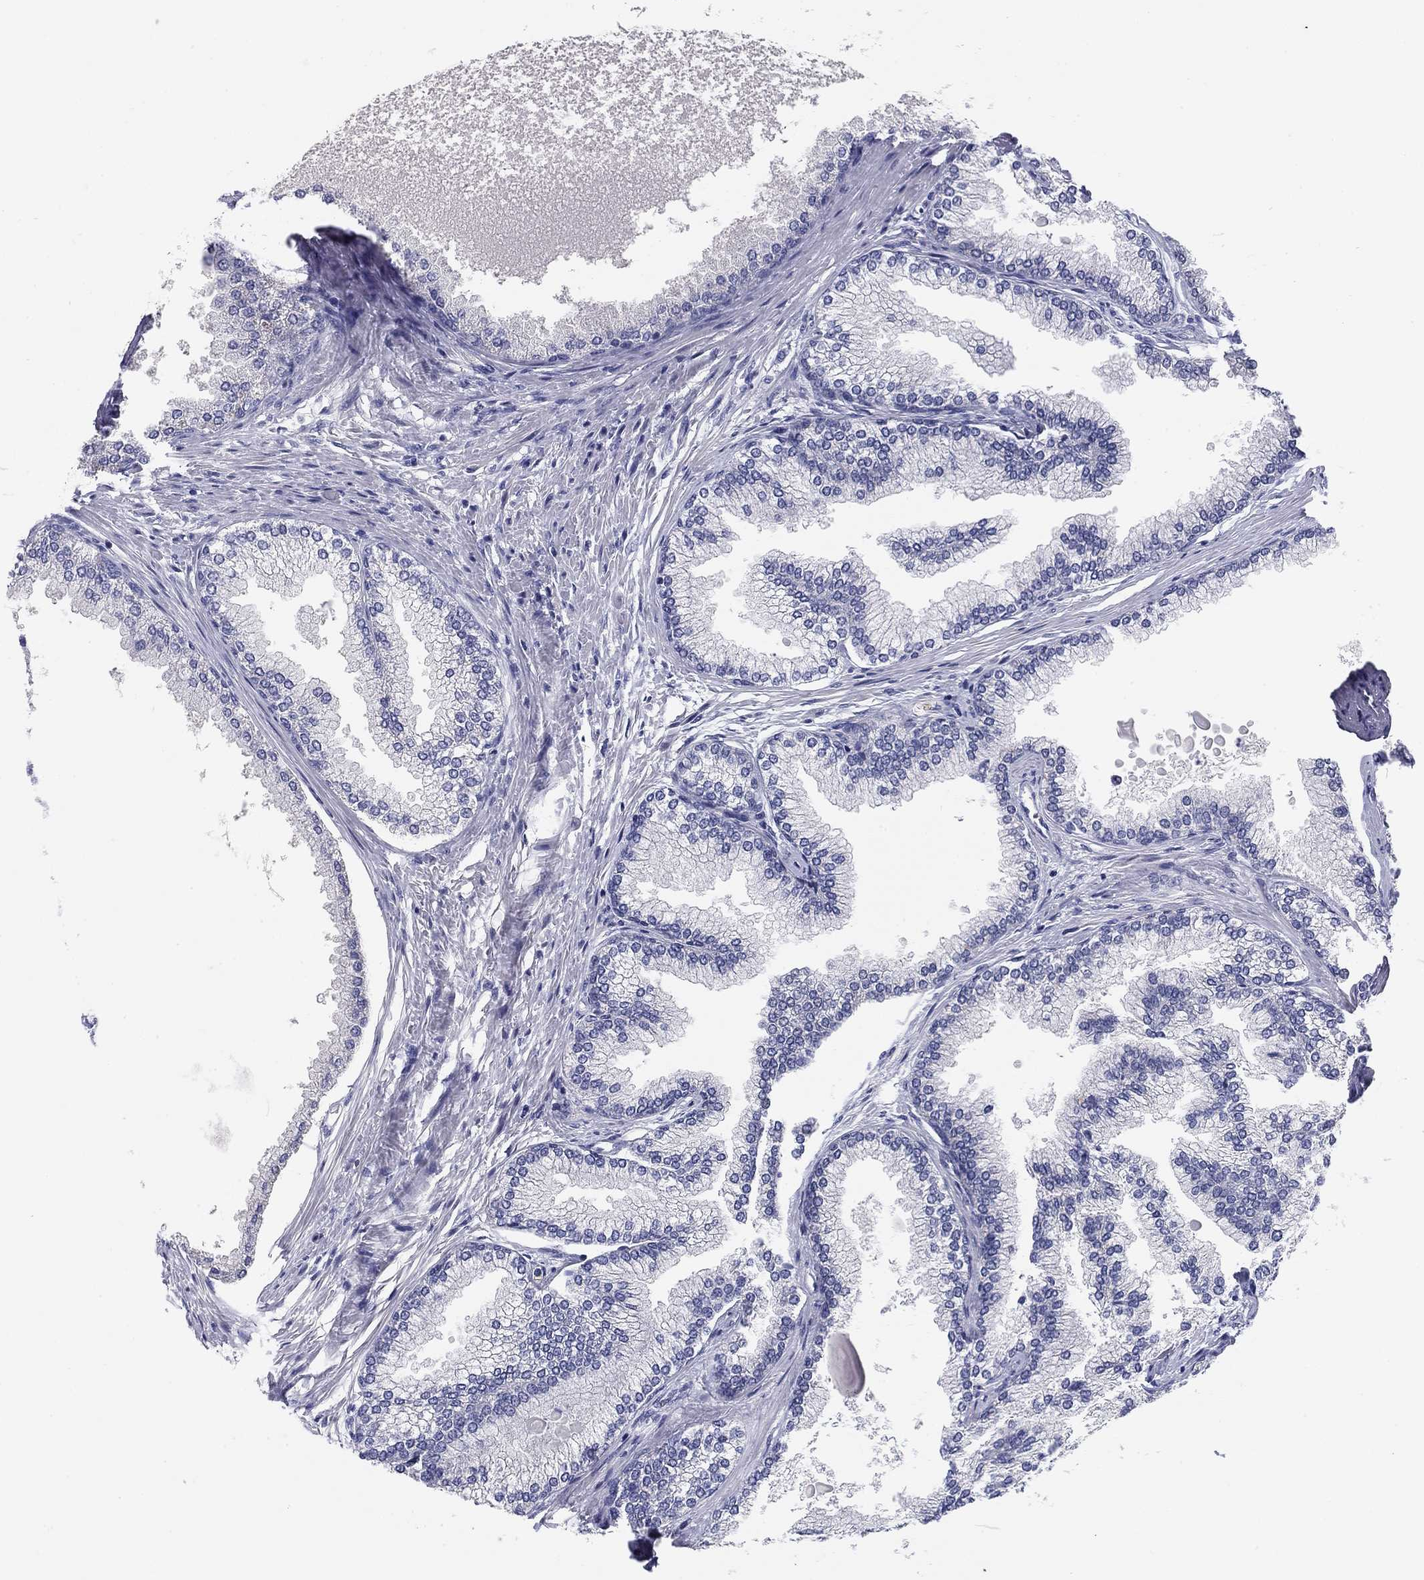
{"staining": {"intensity": "negative", "quantity": "none", "location": "none"}, "tissue": "prostate", "cell_type": "Glandular cells", "image_type": "normal", "snomed": [{"axis": "morphology", "description": "Normal tissue, NOS"}, {"axis": "topography", "description": "Prostate"}], "caption": "IHC of normal prostate demonstrates no expression in glandular cells.", "gene": "SEPTIN3", "patient": {"sex": "male", "age": 72}}